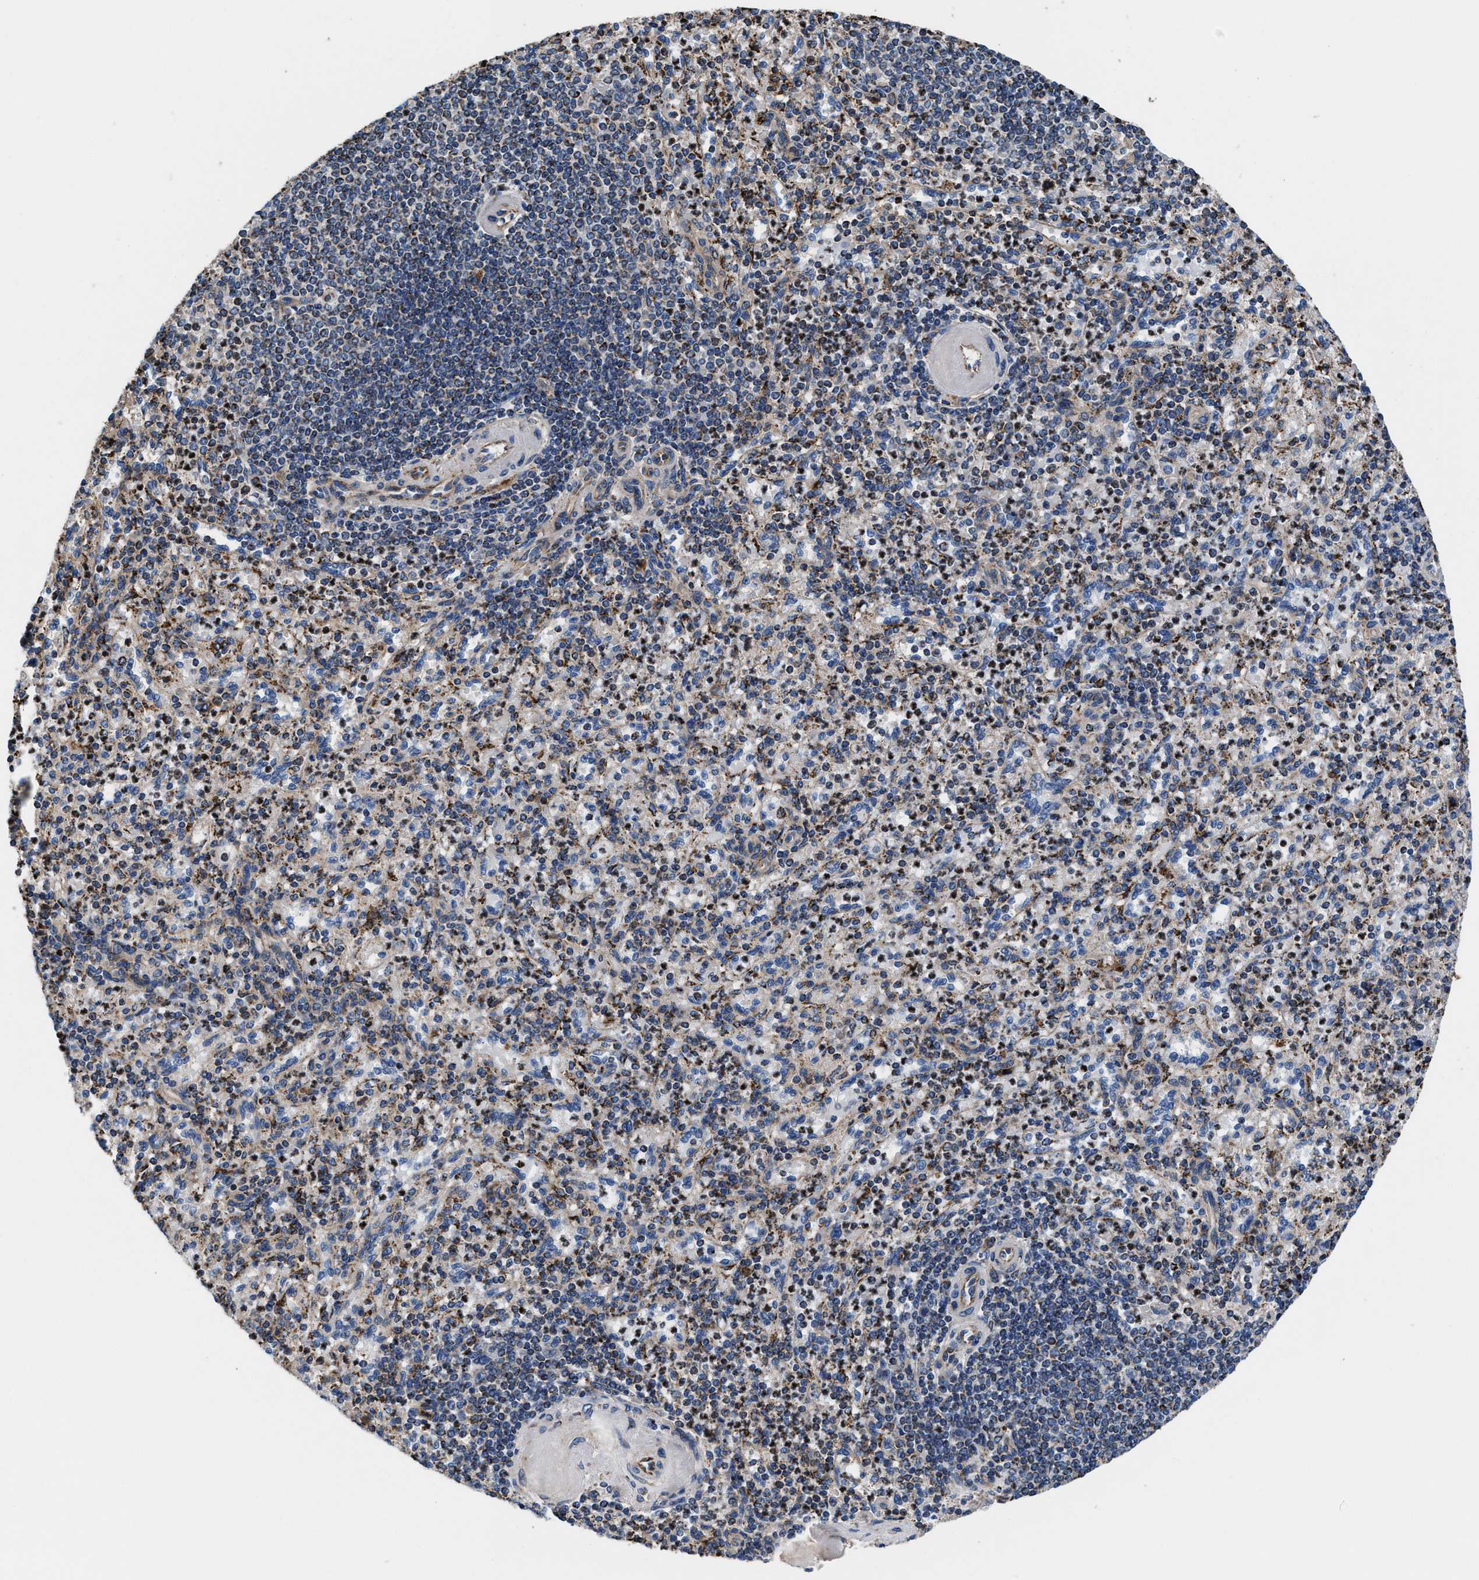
{"staining": {"intensity": "moderate", "quantity": "25%-75%", "location": "cytoplasmic/membranous"}, "tissue": "spleen", "cell_type": "Cells in red pulp", "image_type": "normal", "snomed": [{"axis": "morphology", "description": "Normal tissue, NOS"}, {"axis": "topography", "description": "Spleen"}], "caption": "Protein expression analysis of unremarkable spleen shows moderate cytoplasmic/membranous positivity in about 25%-75% of cells in red pulp. The protein of interest is shown in brown color, while the nuclei are stained blue.", "gene": "PRR15L", "patient": {"sex": "female", "age": 74}}